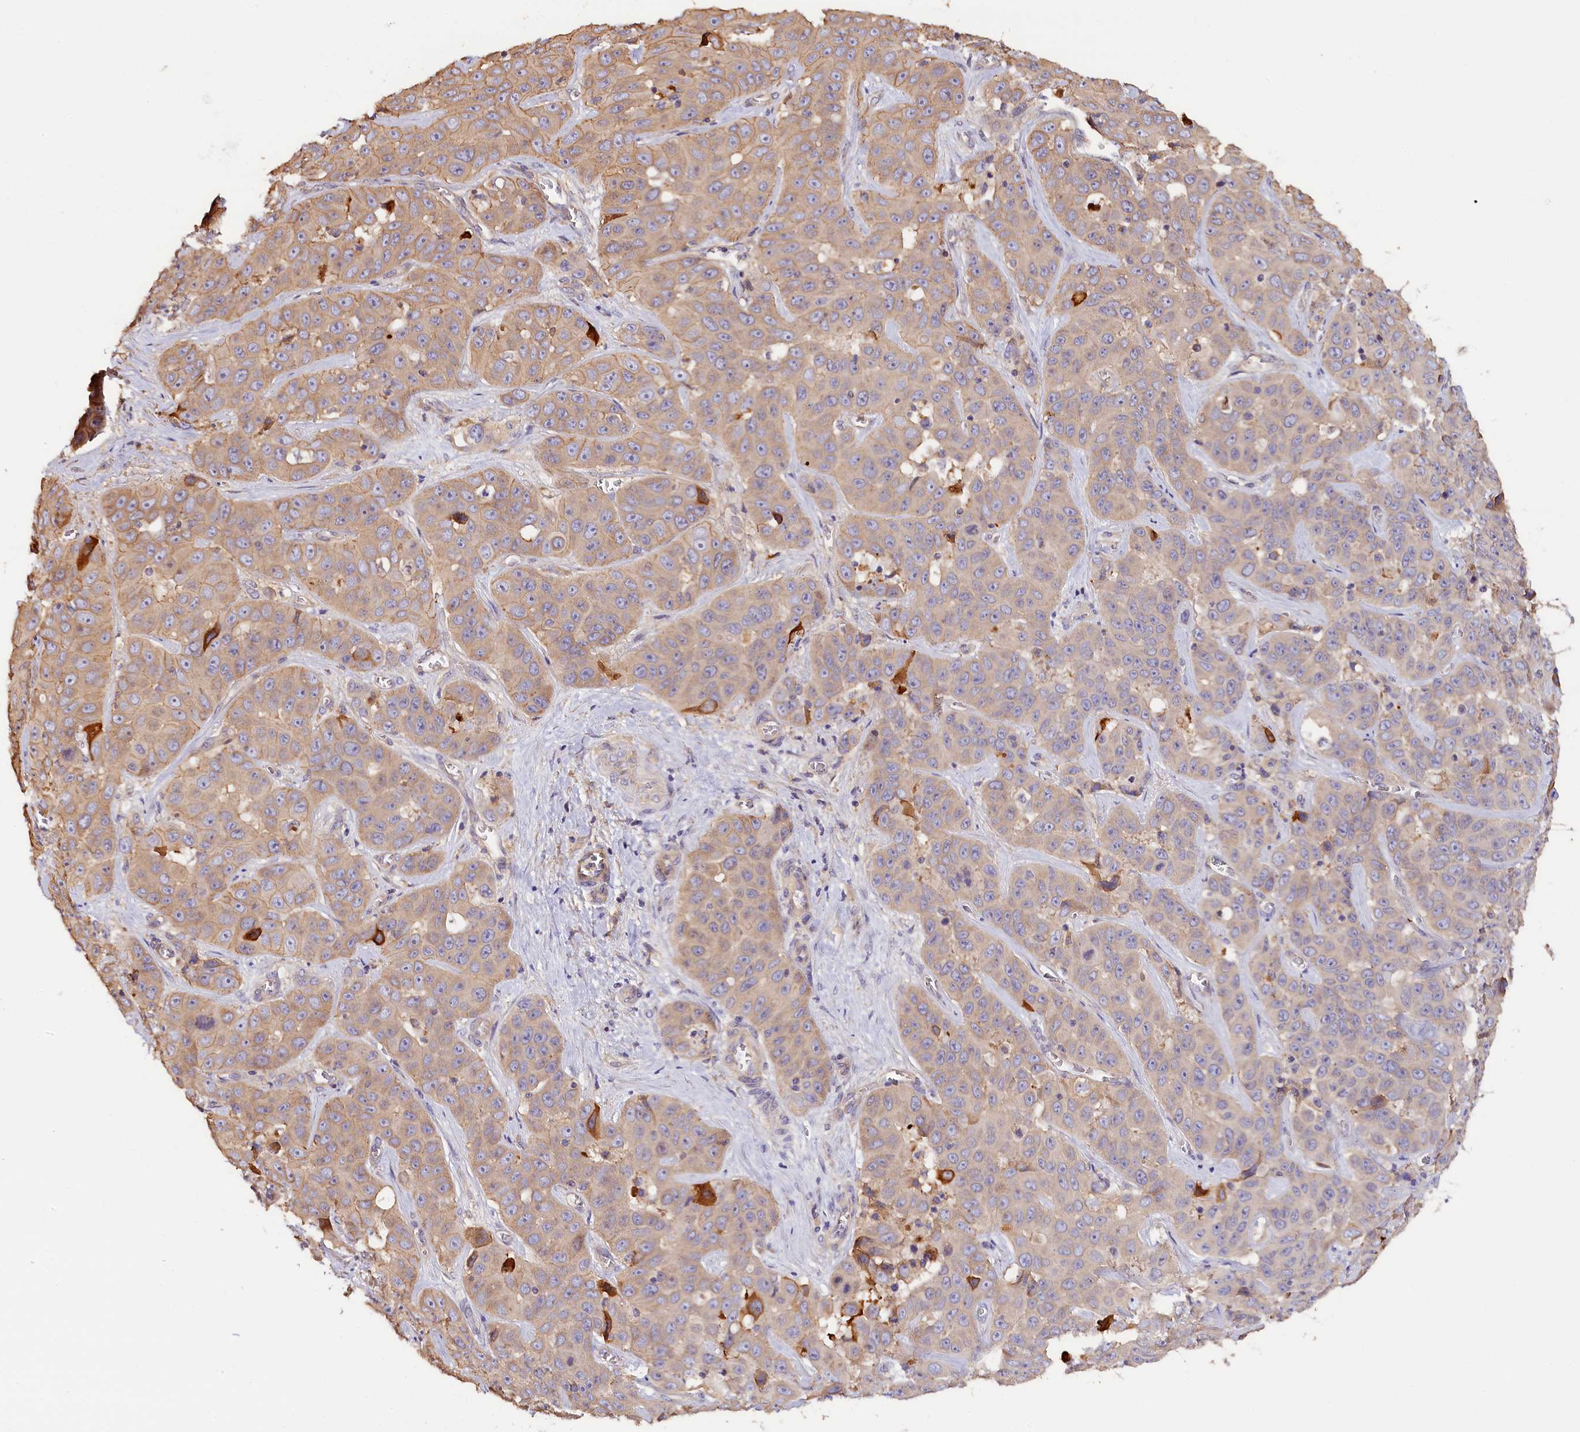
{"staining": {"intensity": "moderate", "quantity": ">75%", "location": "cytoplasmic/membranous"}, "tissue": "liver cancer", "cell_type": "Tumor cells", "image_type": "cancer", "snomed": [{"axis": "morphology", "description": "Cholangiocarcinoma"}, {"axis": "topography", "description": "Liver"}], "caption": "IHC photomicrograph of human liver cancer (cholangiocarcinoma) stained for a protein (brown), which reveals medium levels of moderate cytoplasmic/membranous staining in approximately >75% of tumor cells.", "gene": "KATNB1", "patient": {"sex": "female", "age": 52}}